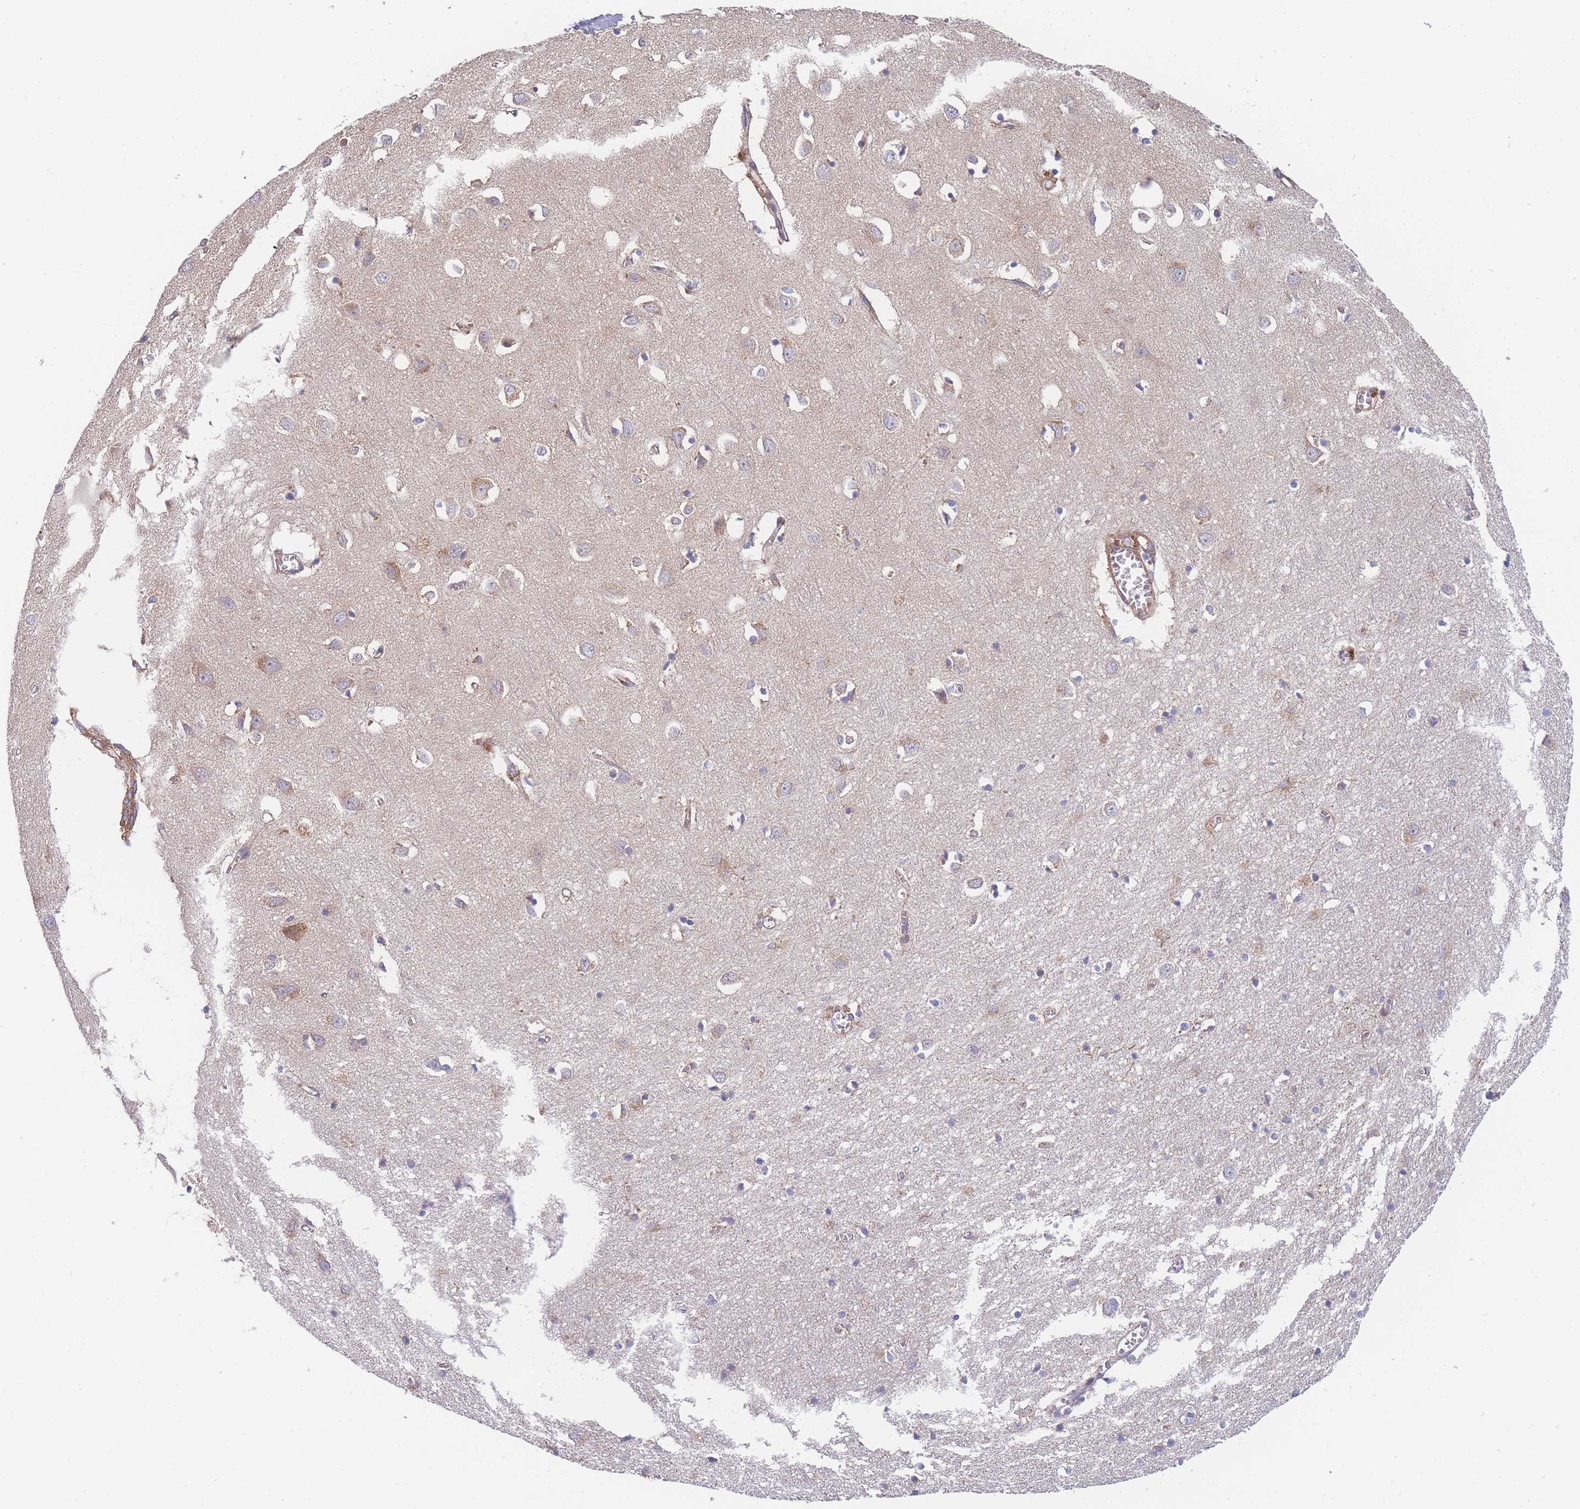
{"staining": {"intensity": "moderate", "quantity": "25%-75%", "location": "cytoplasmic/membranous"}, "tissue": "cerebral cortex", "cell_type": "Endothelial cells", "image_type": "normal", "snomed": [{"axis": "morphology", "description": "Normal tissue, NOS"}, {"axis": "topography", "description": "Cerebral cortex"}], "caption": "Protein staining of unremarkable cerebral cortex shows moderate cytoplasmic/membranous positivity in approximately 25%-75% of endothelial cells. (DAB (3,3'-diaminobenzidine) IHC, brown staining for protein, blue staining for nuclei).", "gene": "MTRES1", "patient": {"sex": "female", "age": 64}}